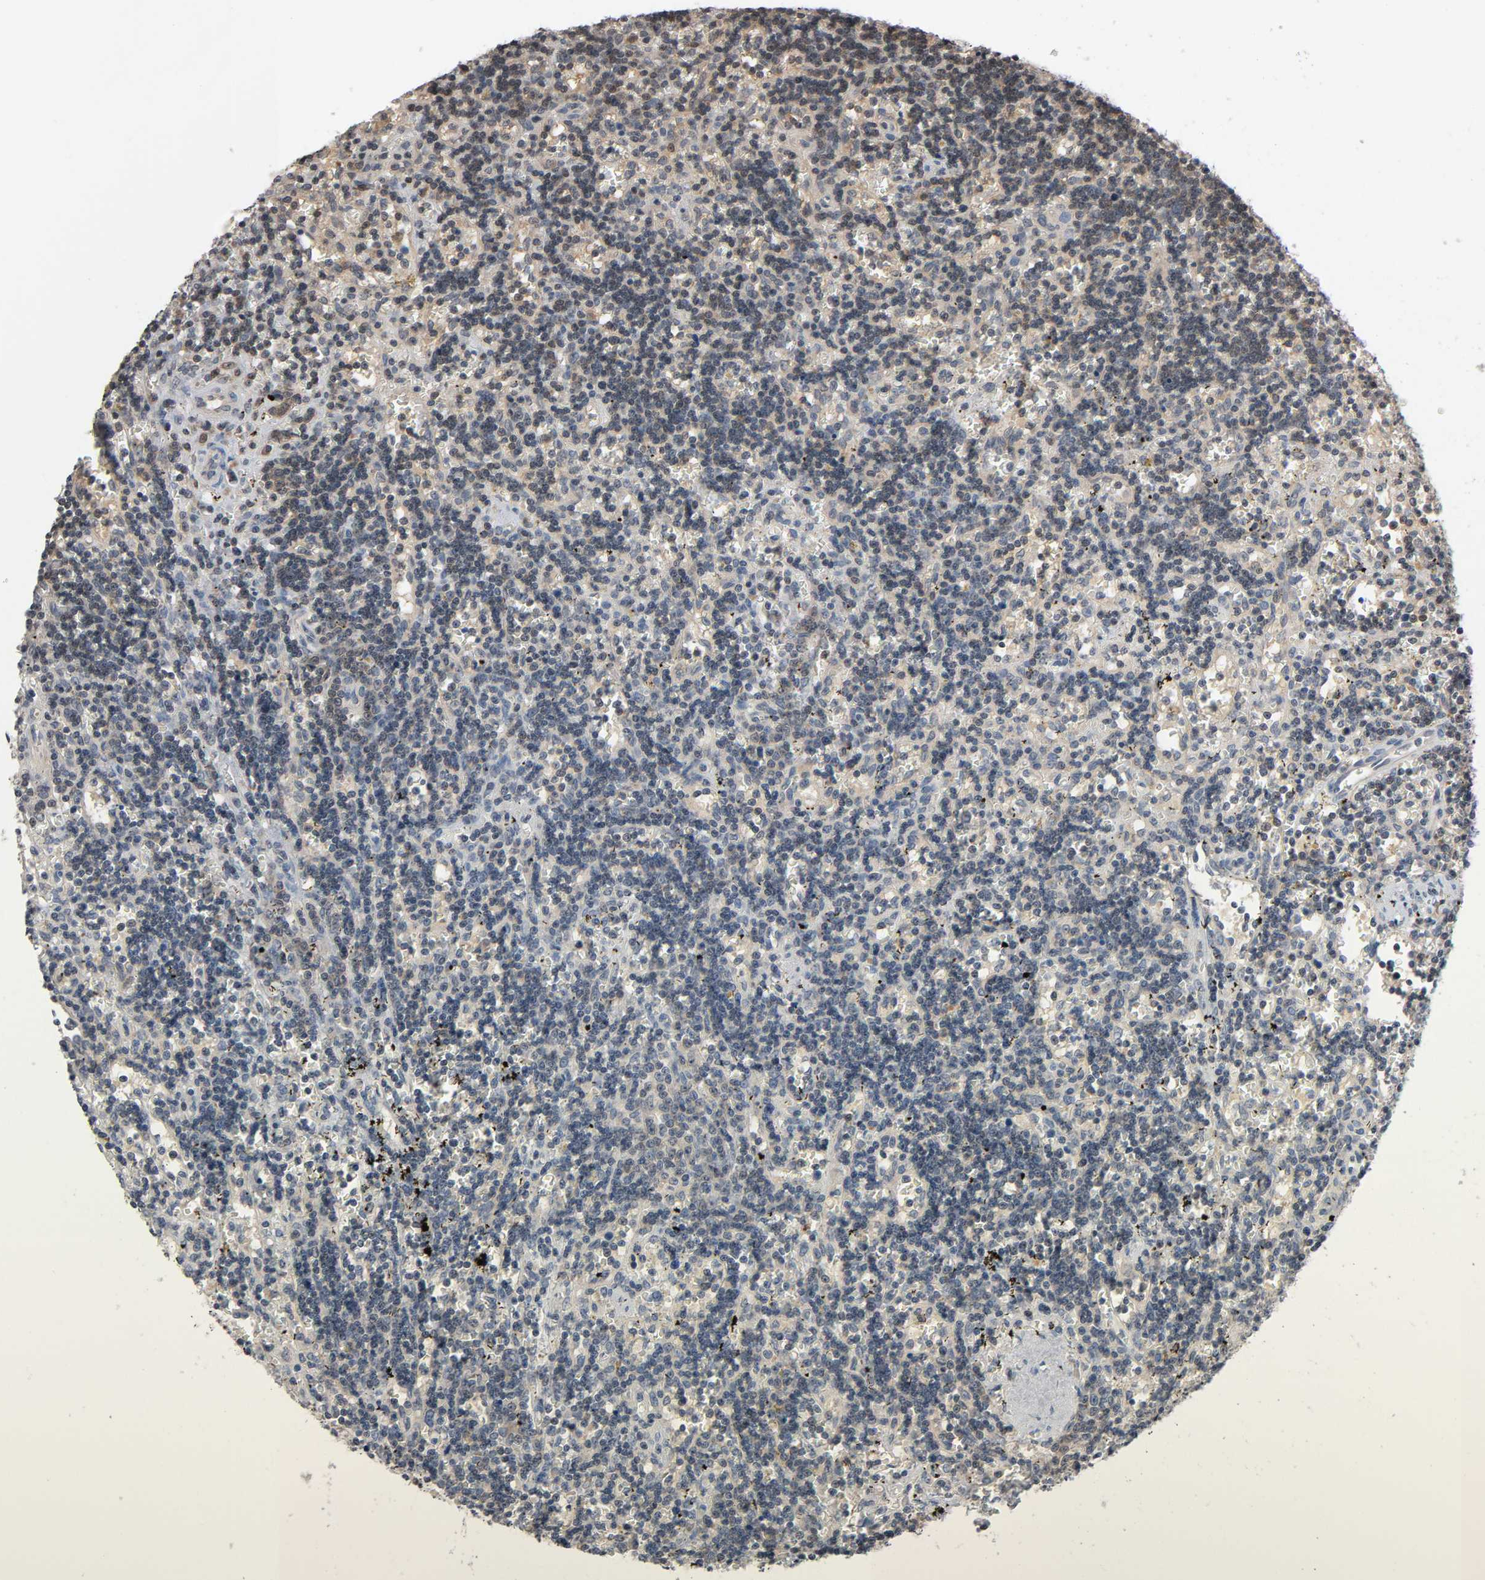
{"staining": {"intensity": "weak", "quantity": "25%-75%", "location": "cytoplasmic/membranous,nuclear"}, "tissue": "lymphoma", "cell_type": "Tumor cells", "image_type": "cancer", "snomed": [{"axis": "morphology", "description": "Malignant lymphoma, non-Hodgkin's type, Low grade"}, {"axis": "topography", "description": "Spleen"}], "caption": "Protein staining exhibits weak cytoplasmic/membranous and nuclear positivity in about 25%-75% of tumor cells in lymphoma.", "gene": "NEDD8", "patient": {"sex": "male", "age": 60}}